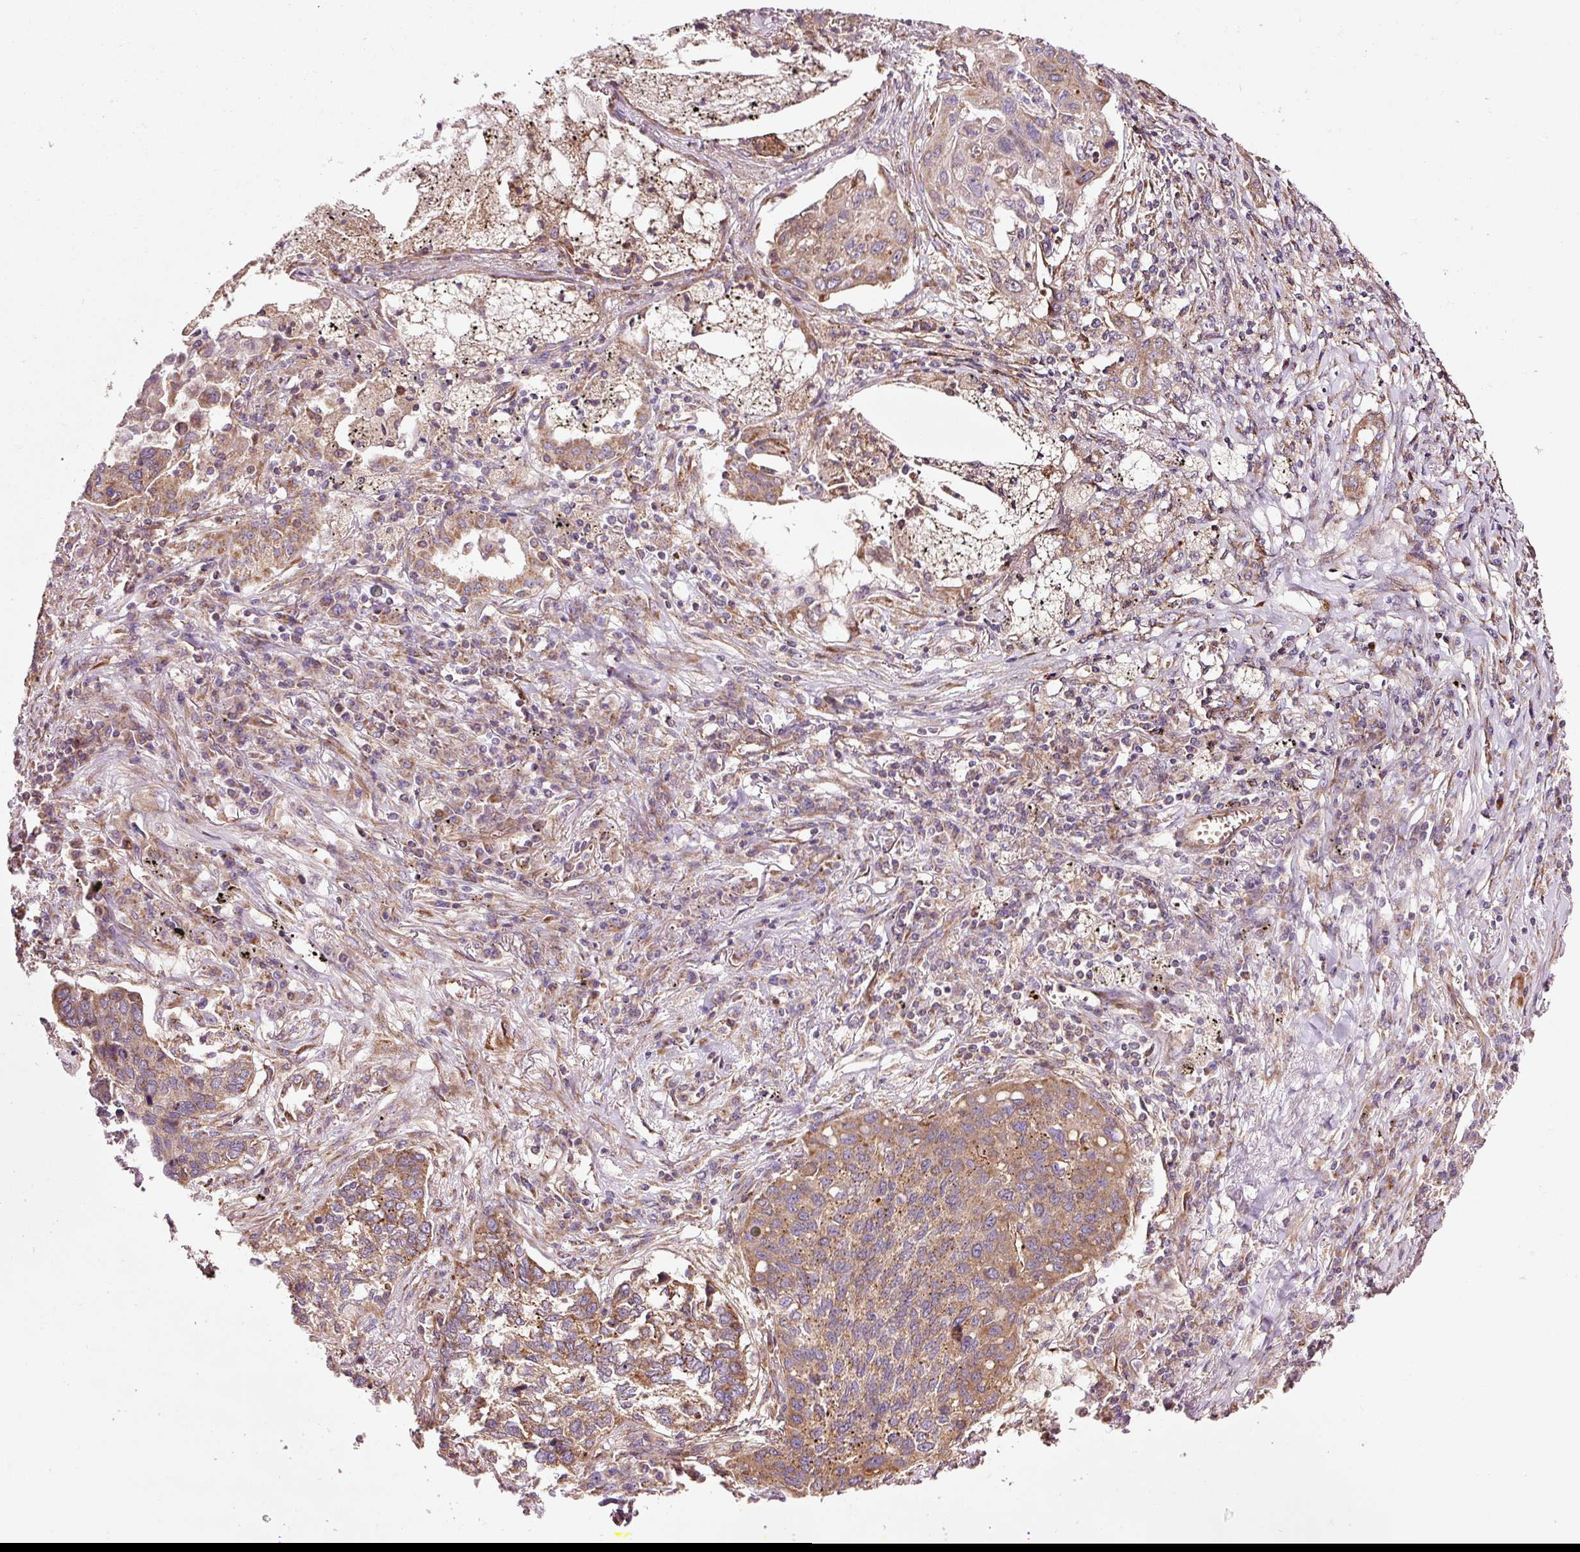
{"staining": {"intensity": "moderate", "quantity": ">75%", "location": "cytoplasmic/membranous"}, "tissue": "lung cancer", "cell_type": "Tumor cells", "image_type": "cancer", "snomed": [{"axis": "morphology", "description": "Squamous cell carcinoma, NOS"}, {"axis": "topography", "description": "Lung"}], "caption": "An image of human lung cancer stained for a protein shows moderate cytoplasmic/membranous brown staining in tumor cells.", "gene": "ISCU", "patient": {"sex": "female", "age": 63}}